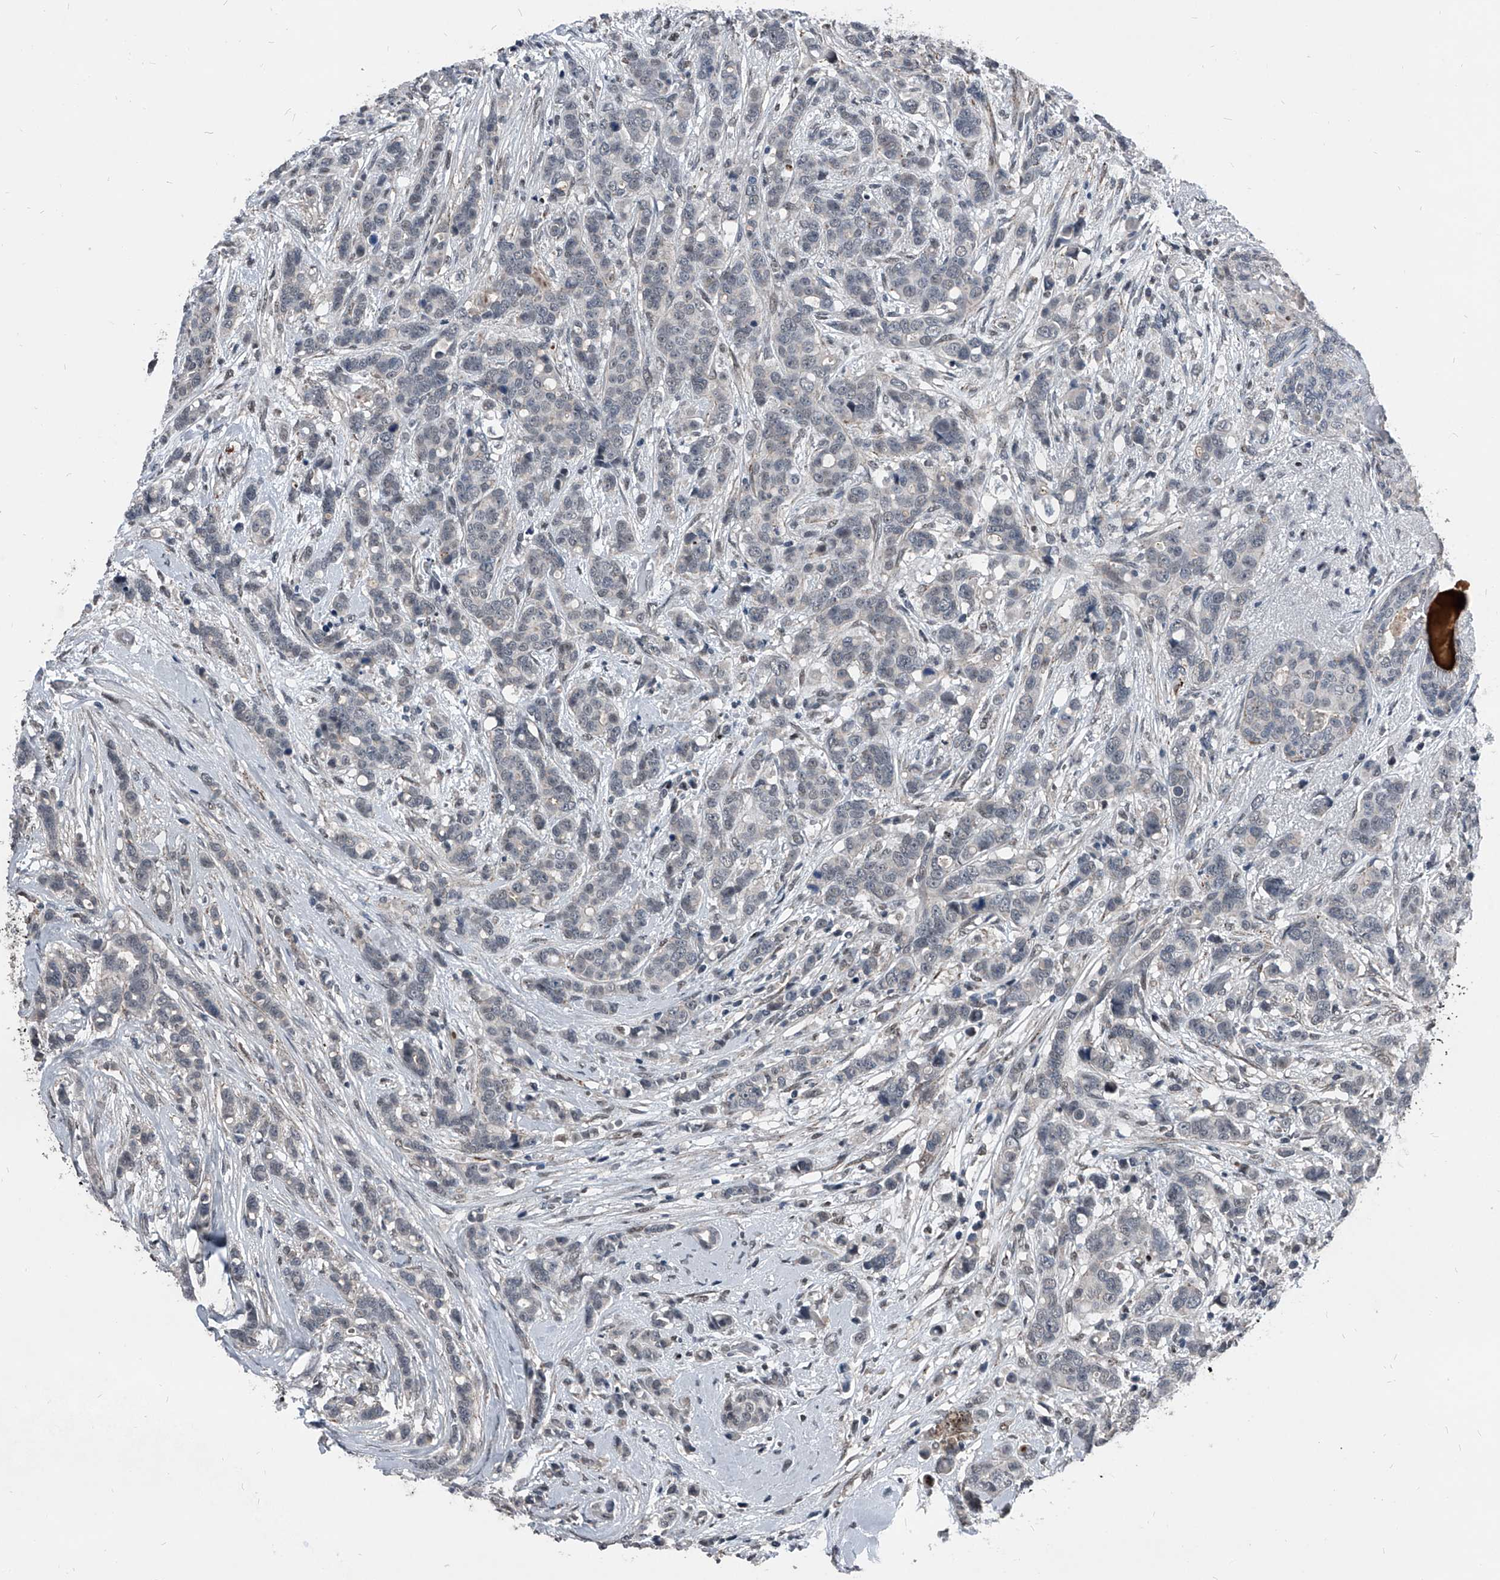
{"staining": {"intensity": "negative", "quantity": "none", "location": "none"}, "tissue": "breast cancer", "cell_type": "Tumor cells", "image_type": "cancer", "snomed": [{"axis": "morphology", "description": "Lobular carcinoma"}, {"axis": "topography", "description": "Breast"}], "caption": "A micrograph of human breast cancer is negative for staining in tumor cells. The staining is performed using DAB brown chromogen with nuclei counter-stained in using hematoxylin.", "gene": "MEN1", "patient": {"sex": "female", "age": 51}}